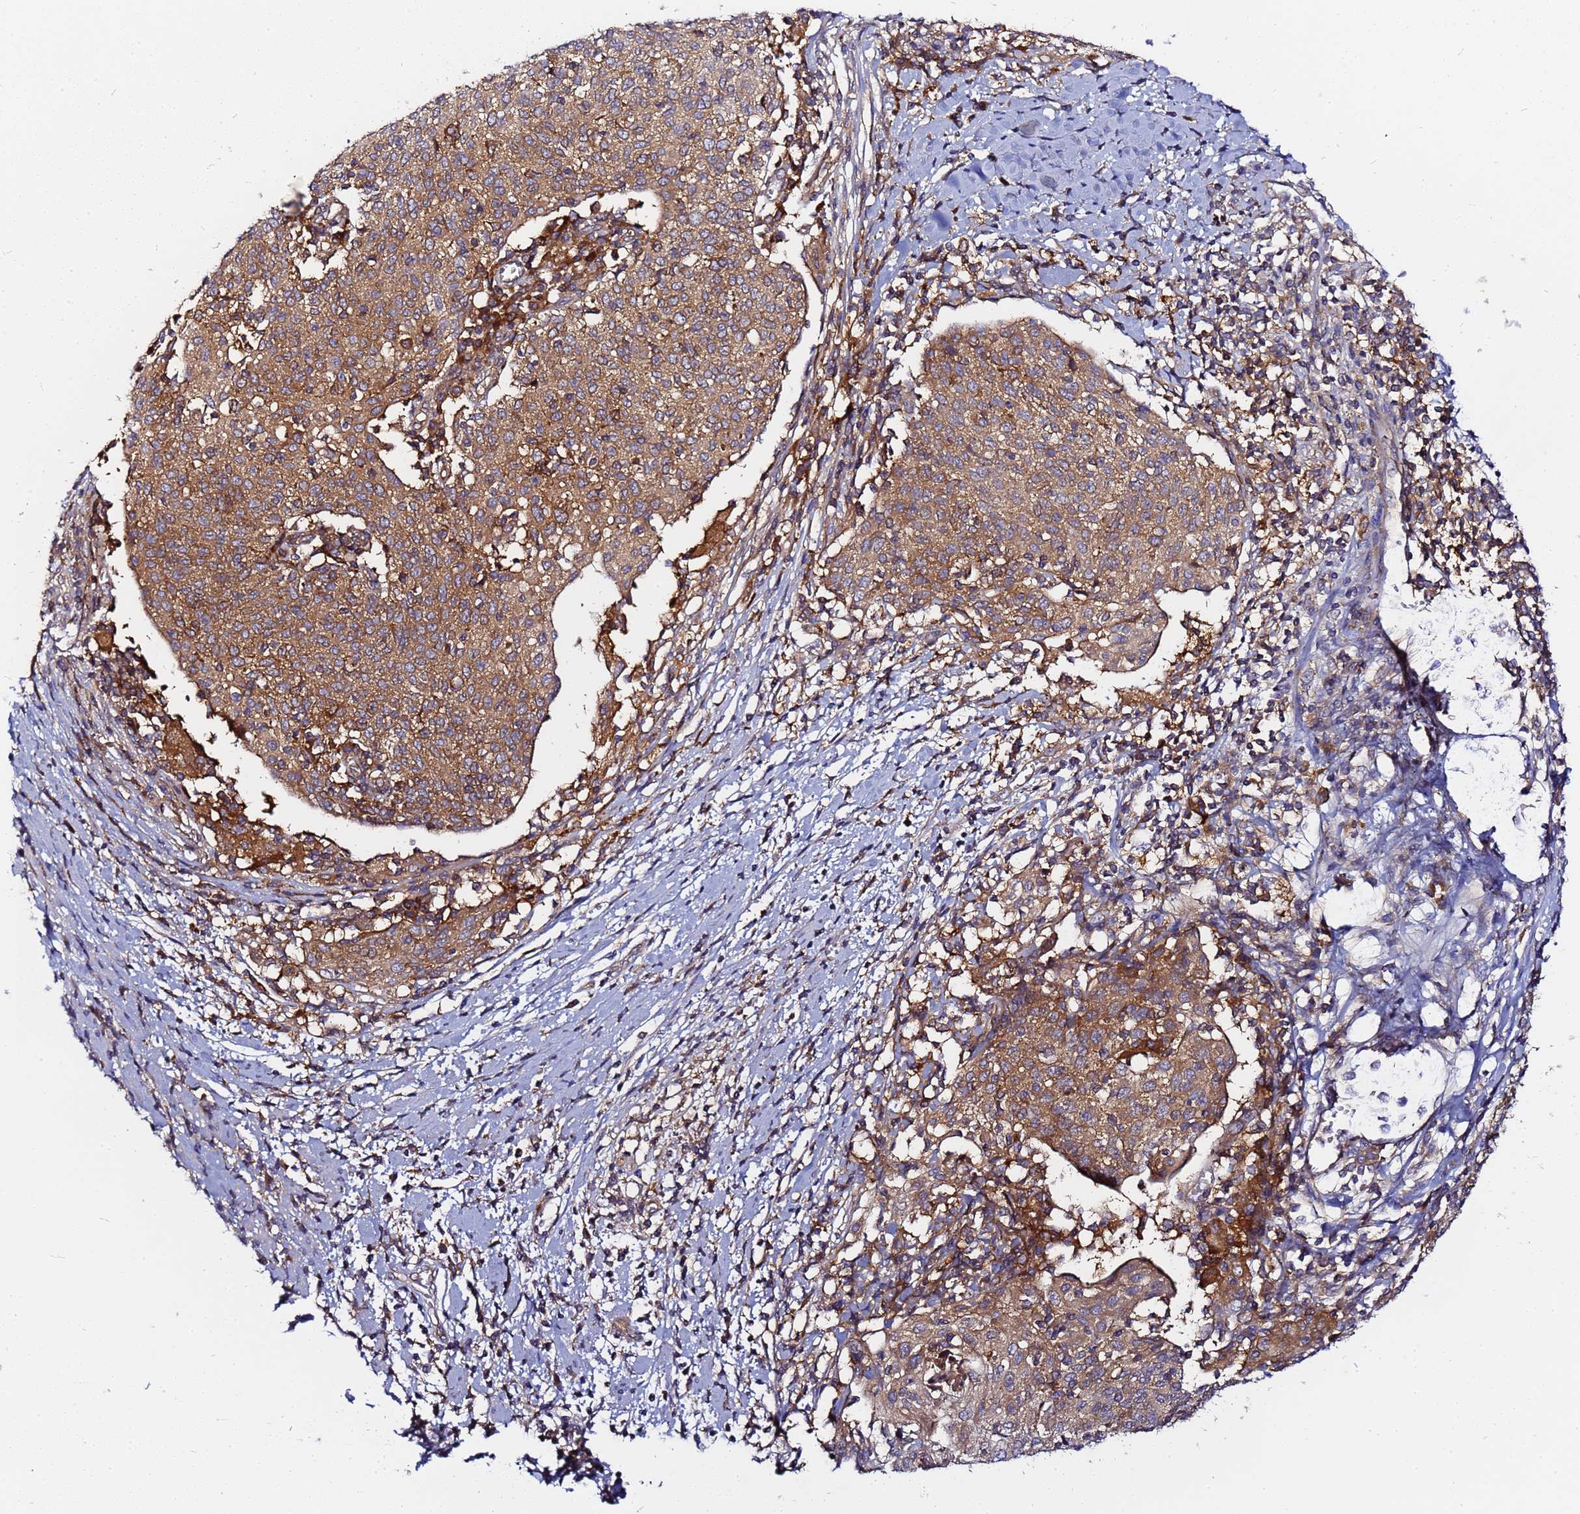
{"staining": {"intensity": "moderate", "quantity": ">75%", "location": "cytoplasmic/membranous"}, "tissue": "cervical cancer", "cell_type": "Tumor cells", "image_type": "cancer", "snomed": [{"axis": "morphology", "description": "Squamous cell carcinoma, NOS"}, {"axis": "topography", "description": "Cervix"}], "caption": "Cervical squamous cell carcinoma stained with a protein marker displays moderate staining in tumor cells.", "gene": "CHM", "patient": {"sex": "female", "age": 52}}